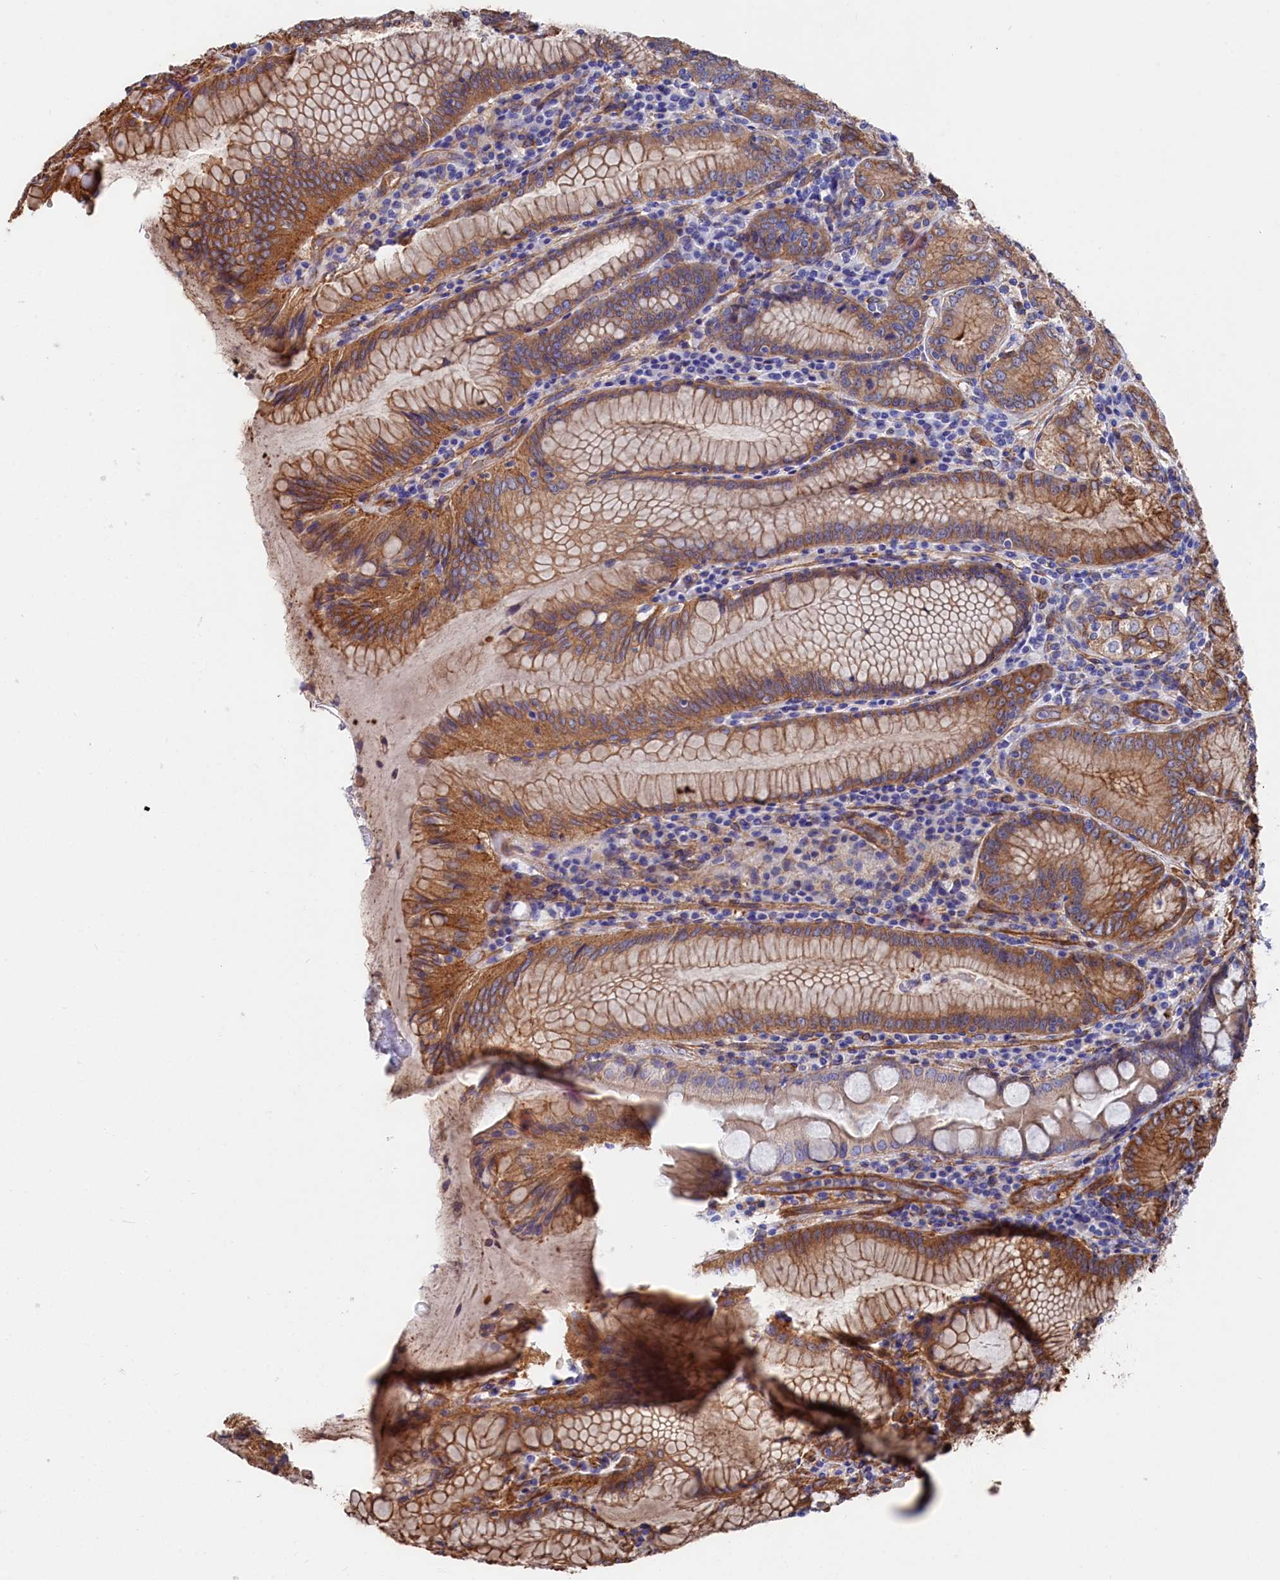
{"staining": {"intensity": "moderate", "quantity": ">75%", "location": "cytoplasmic/membranous"}, "tissue": "stomach", "cell_type": "Glandular cells", "image_type": "normal", "snomed": [{"axis": "morphology", "description": "Normal tissue, NOS"}, {"axis": "topography", "description": "Stomach, upper"}, {"axis": "topography", "description": "Stomach, lower"}], "caption": "Stomach stained with DAB (3,3'-diaminobenzidine) IHC reveals medium levels of moderate cytoplasmic/membranous staining in about >75% of glandular cells.", "gene": "TNKS1BP1", "patient": {"sex": "female", "age": 76}}